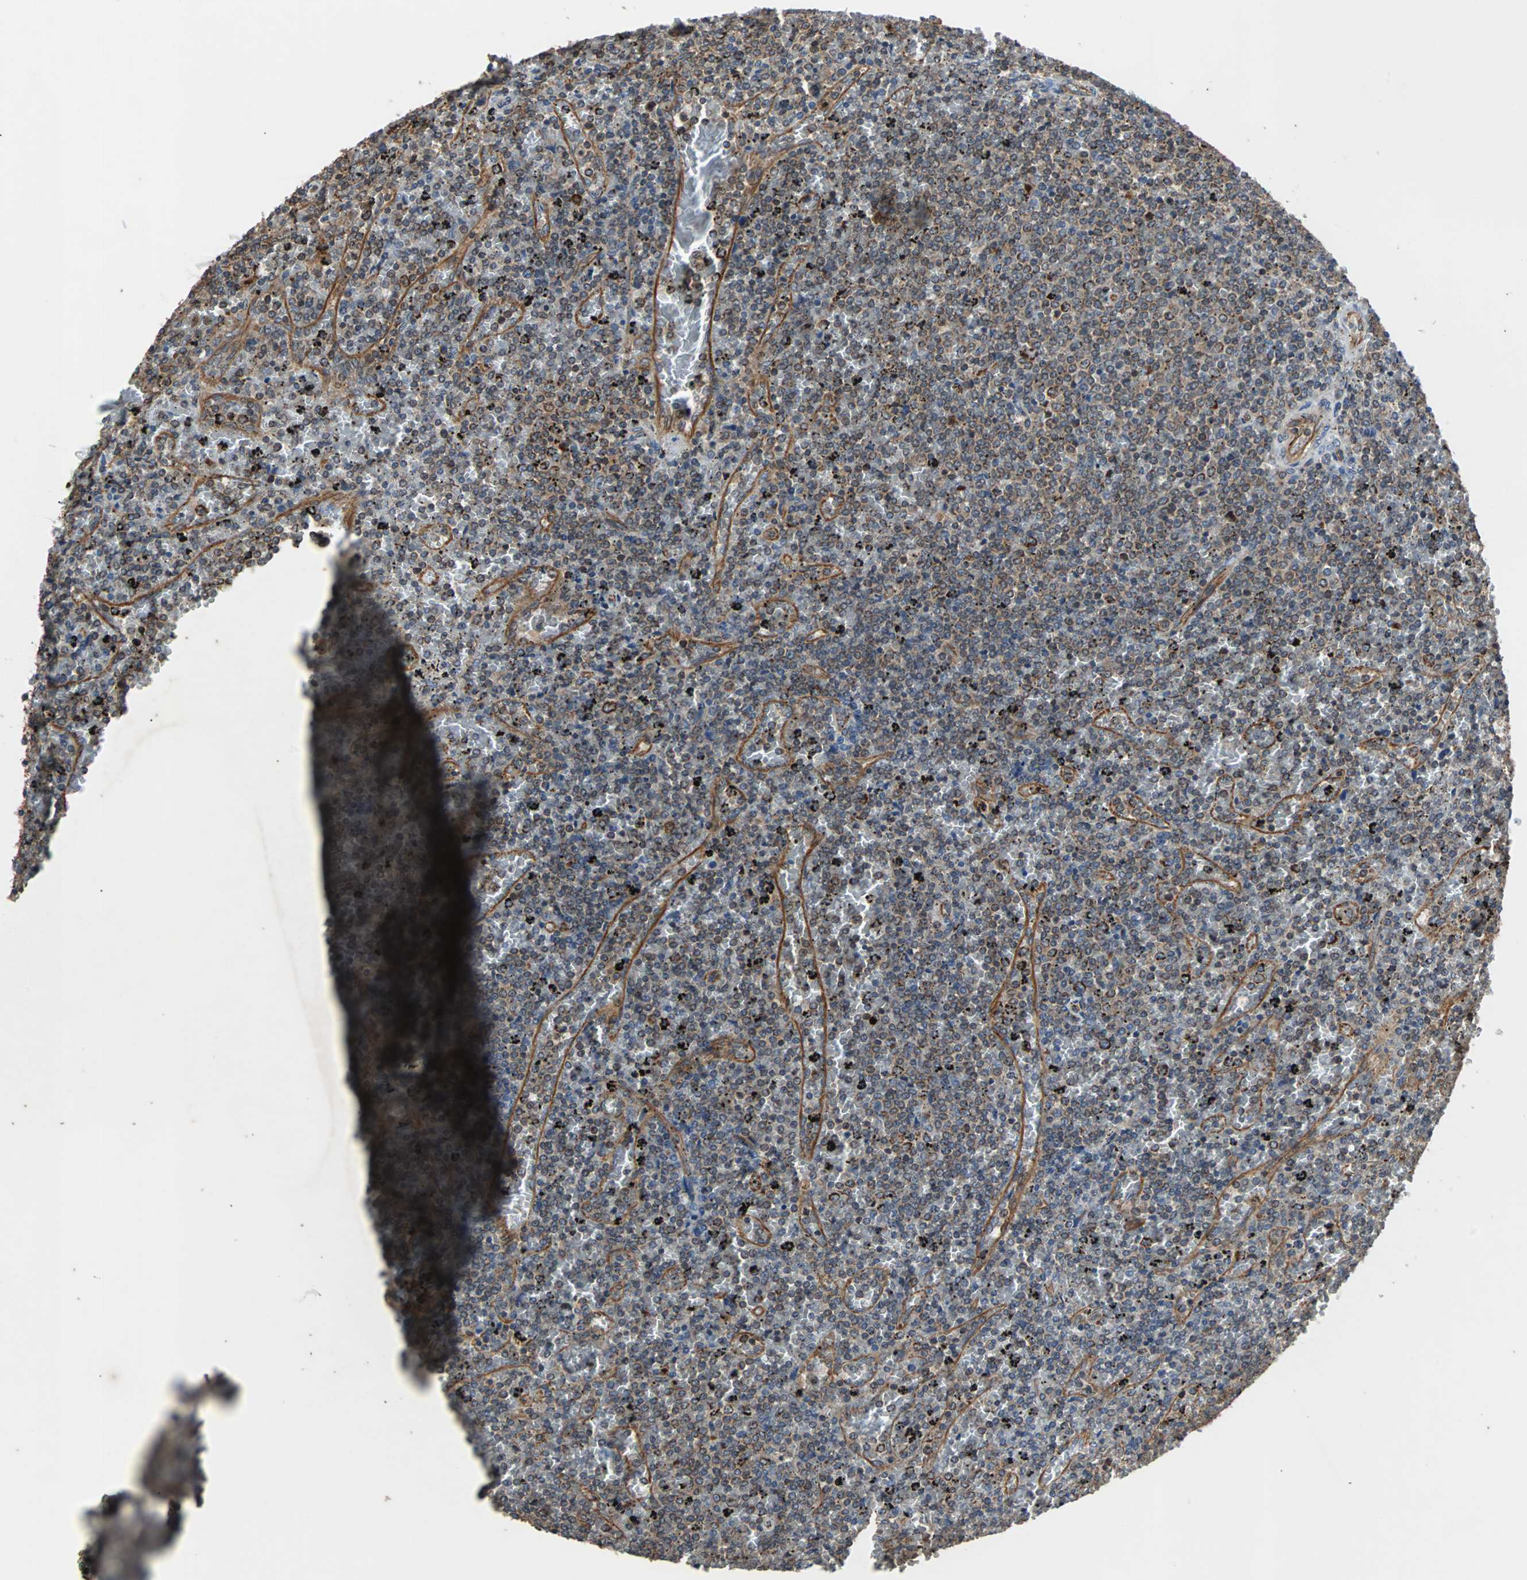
{"staining": {"intensity": "strong", "quantity": "25%-75%", "location": "cytoplasmic/membranous"}, "tissue": "lymphoma", "cell_type": "Tumor cells", "image_type": "cancer", "snomed": [{"axis": "morphology", "description": "Malignant lymphoma, non-Hodgkin's type, Low grade"}, {"axis": "topography", "description": "Spleen"}], "caption": "Low-grade malignant lymphoma, non-Hodgkin's type tissue demonstrates strong cytoplasmic/membranous expression in approximately 25%-75% of tumor cells, visualized by immunohistochemistry.", "gene": "ACTR3", "patient": {"sex": "female", "age": 77}}